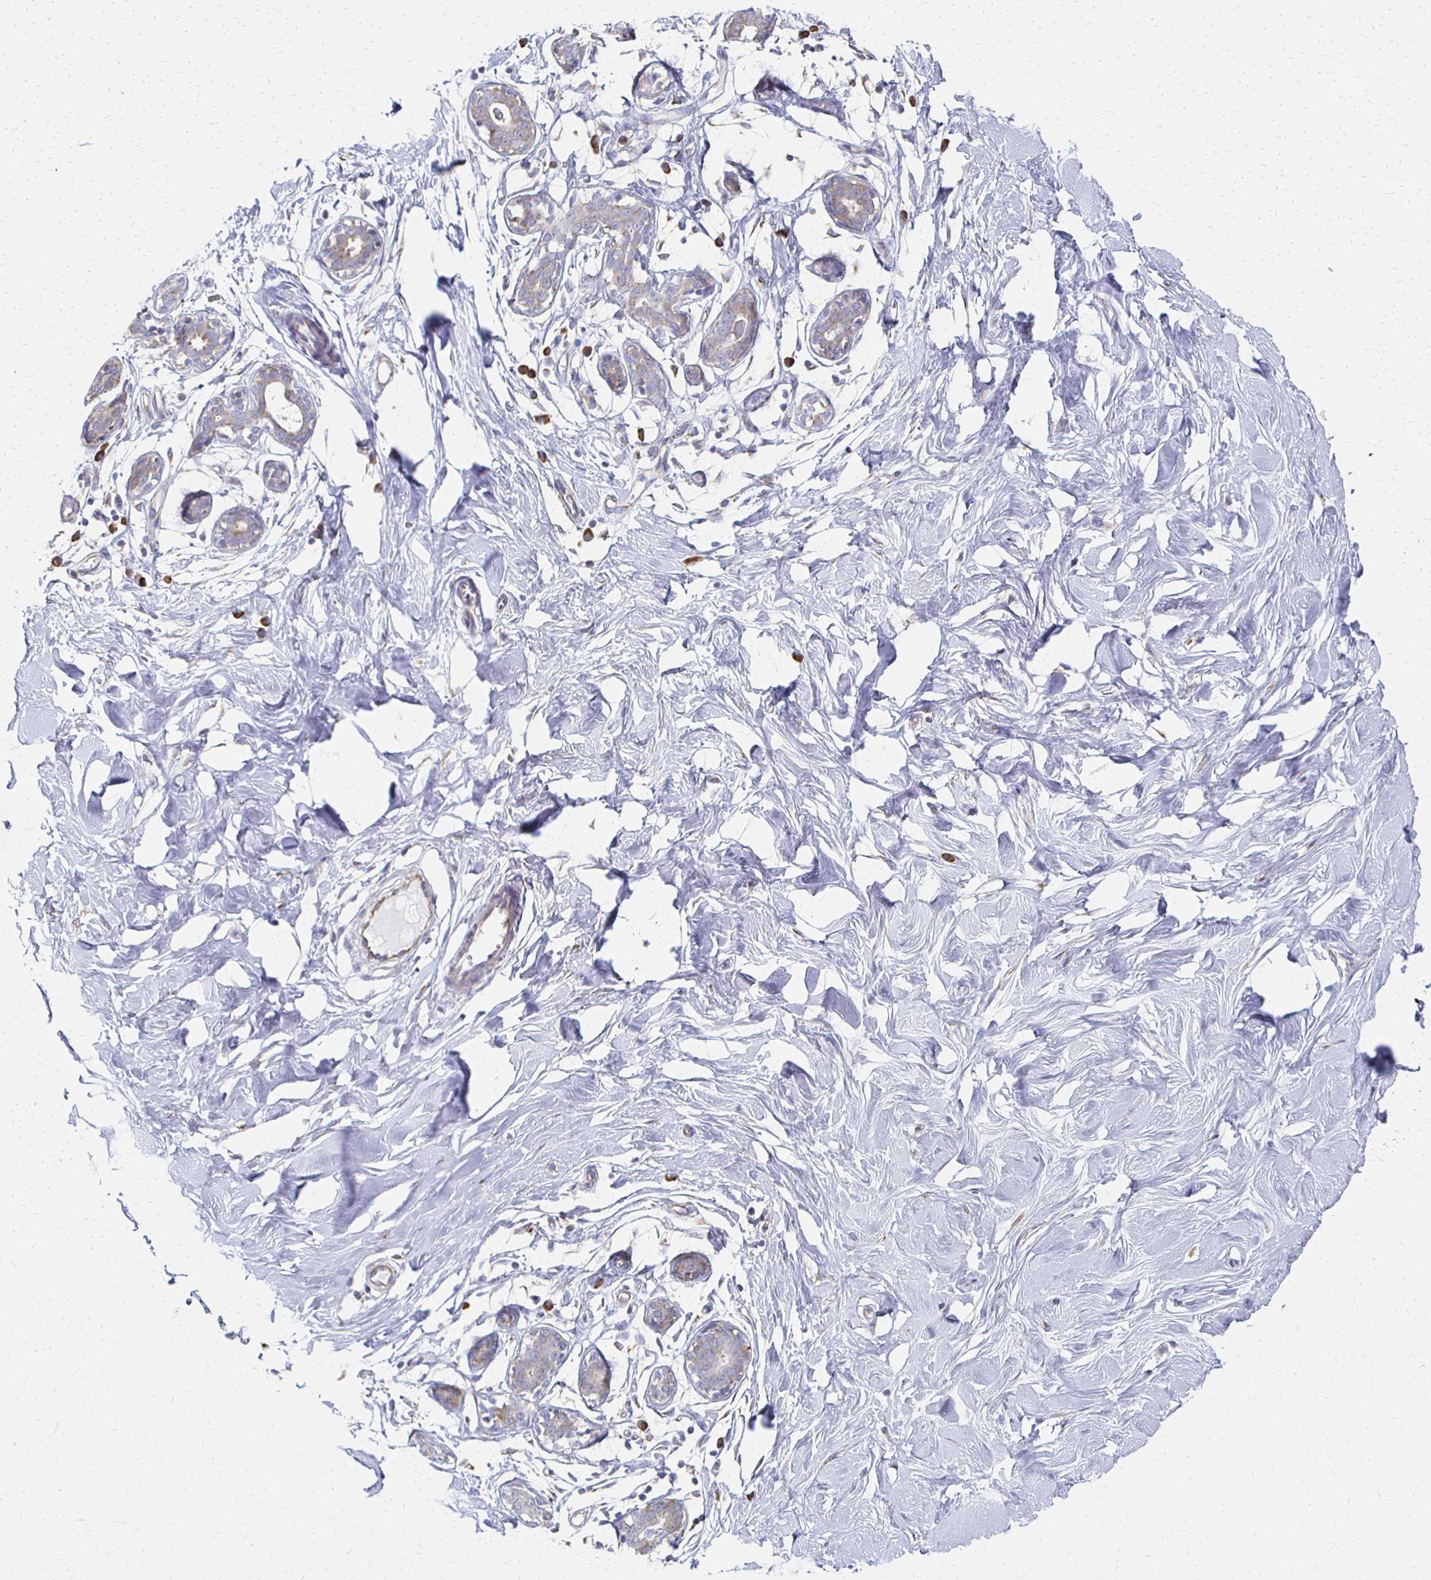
{"staining": {"intensity": "negative", "quantity": "none", "location": "none"}, "tissue": "breast", "cell_type": "Adipocytes", "image_type": "normal", "snomed": [{"axis": "morphology", "description": "Normal tissue, NOS"}, {"axis": "topography", "description": "Breast"}], "caption": "A photomicrograph of breast stained for a protein shows no brown staining in adipocytes.", "gene": "ATP1A3", "patient": {"sex": "female", "age": 27}}